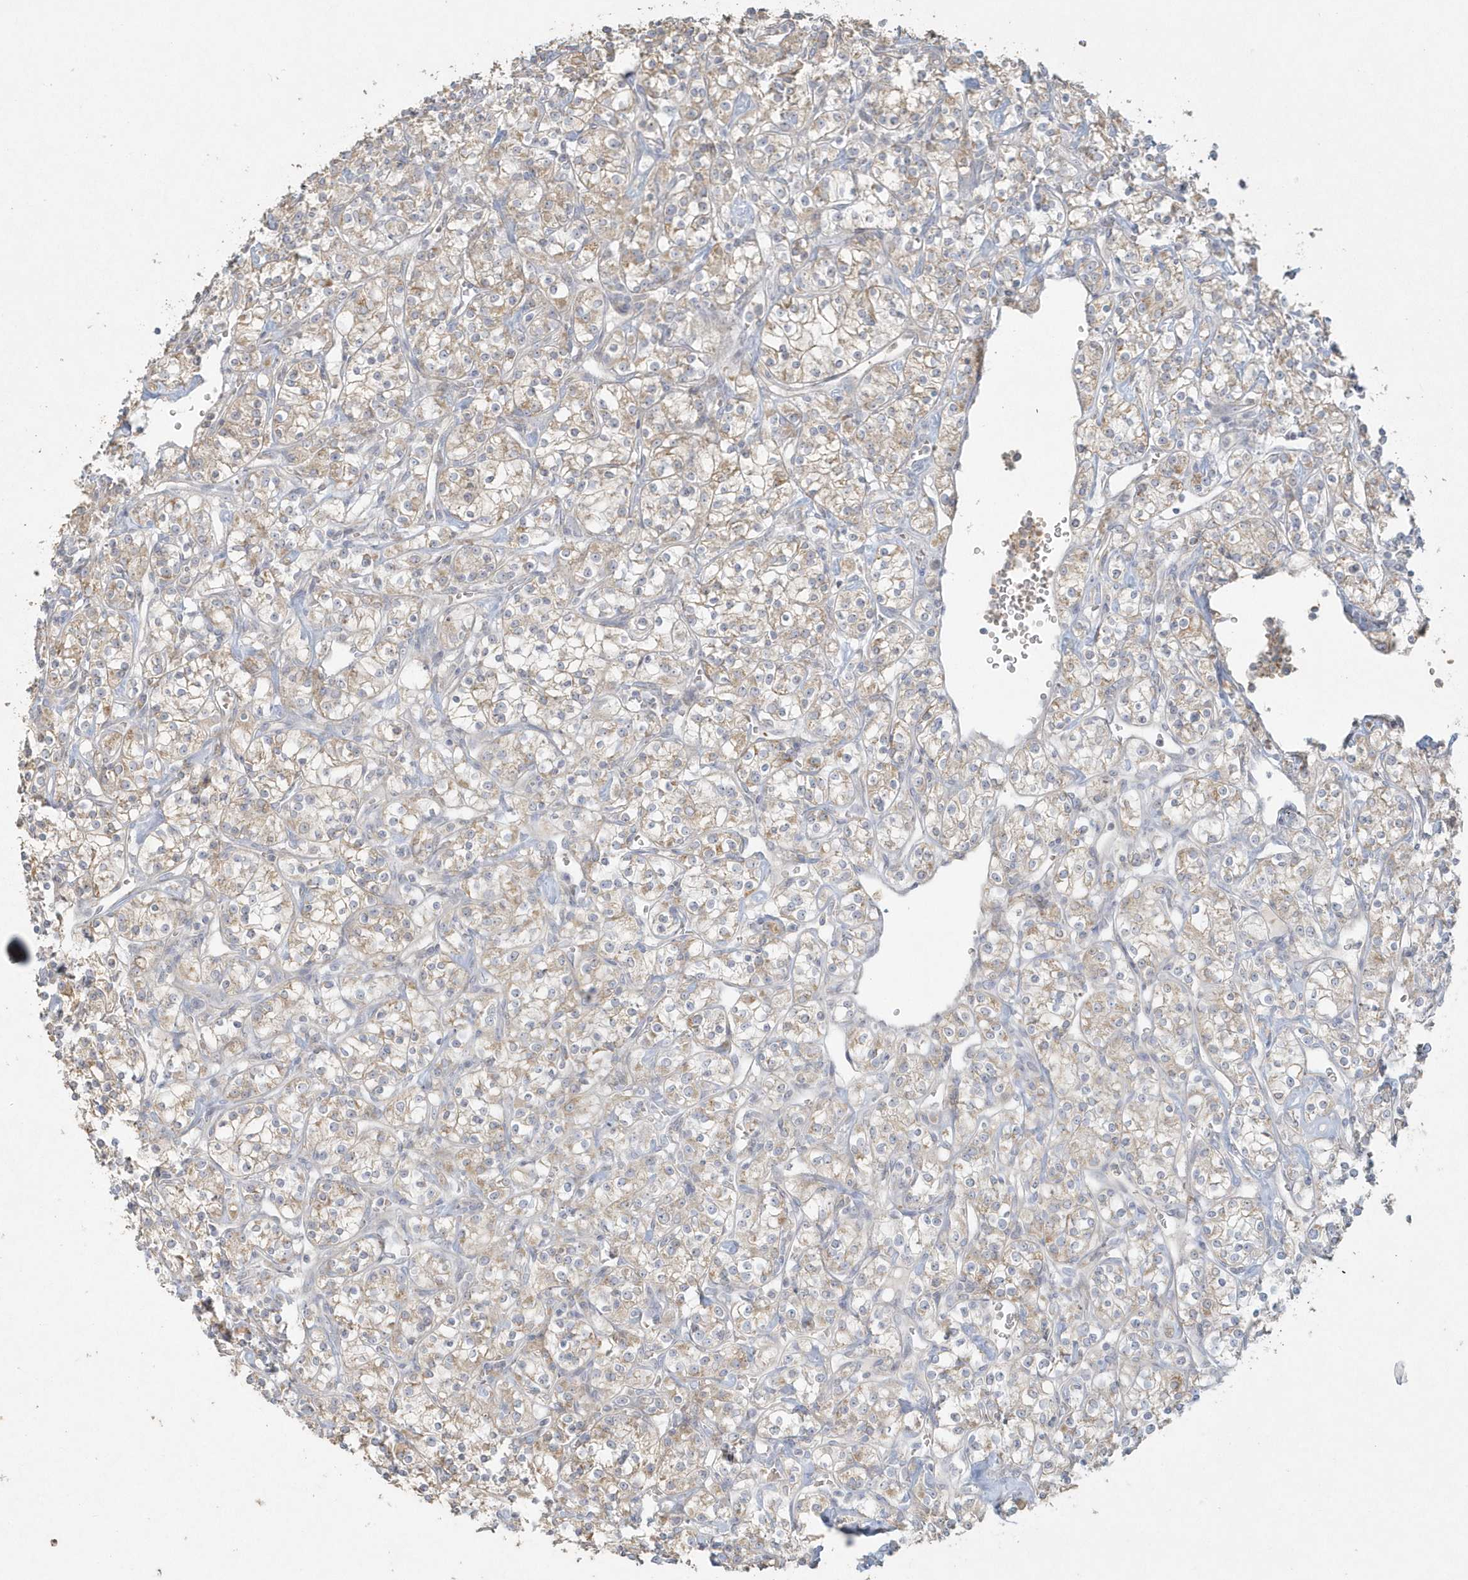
{"staining": {"intensity": "weak", "quantity": "25%-75%", "location": "cytoplasmic/membranous"}, "tissue": "renal cancer", "cell_type": "Tumor cells", "image_type": "cancer", "snomed": [{"axis": "morphology", "description": "Adenocarcinoma, NOS"}, {"axis": "topography", "description": "Kidney"}], "caption": "Adenocarcinoma (renal) tissue displays weak cytoplasmic/membranous staining in about 25%-75% of tumor cells, visualized by immunohistochemistry. The staining is performed using DAB (3,3'-diaminobenzidine) brown chromogen to label protein expression. The nuclei are counter-stained blue using hematoxylin.", "gene": "BLTP3A", "patient": {"sex": "male", "age": 77}}